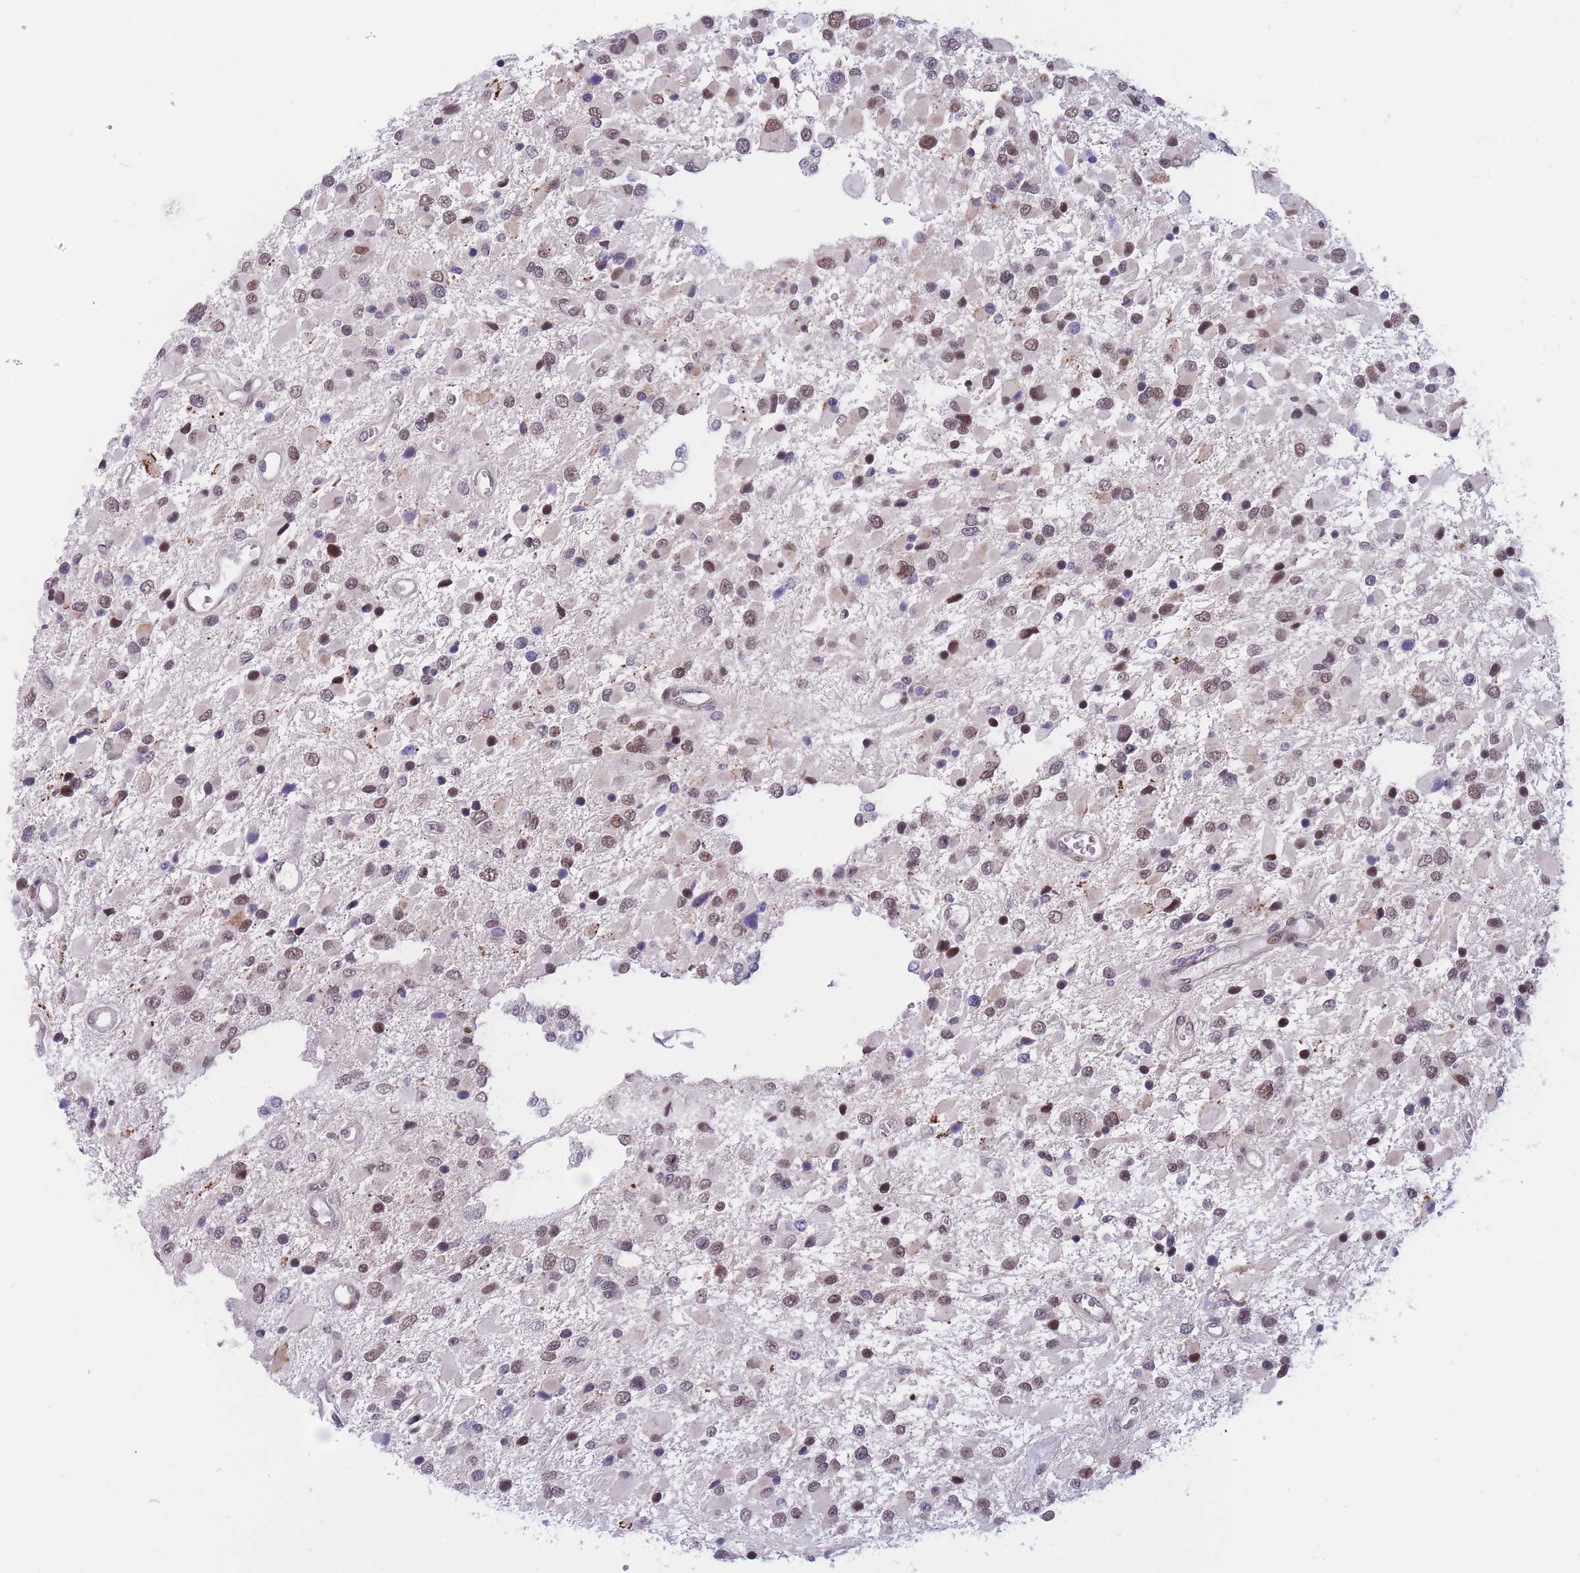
{"staining": {"intensity": "weak", "quantity": "<25%", "location": "nuclear"}, "tissue": "glioma", "cell_type": "Tumor cells", "image_type": "cancer", "snomed": [{"axis": "morphology", "description": "Glioma, malignant, High grade"}, {"axis": "topography", "description": "Brain"}], "caption": "Immunohistochemistry micrograph of neoplastic tissue: malignant glioma (high-grade) stained with DAB (3,3'-diaminobenzidine) displays no significant protein positivity in tumor cells.", "gene": "BCL9L", "patient": {"sex": "male", "age": 53}}